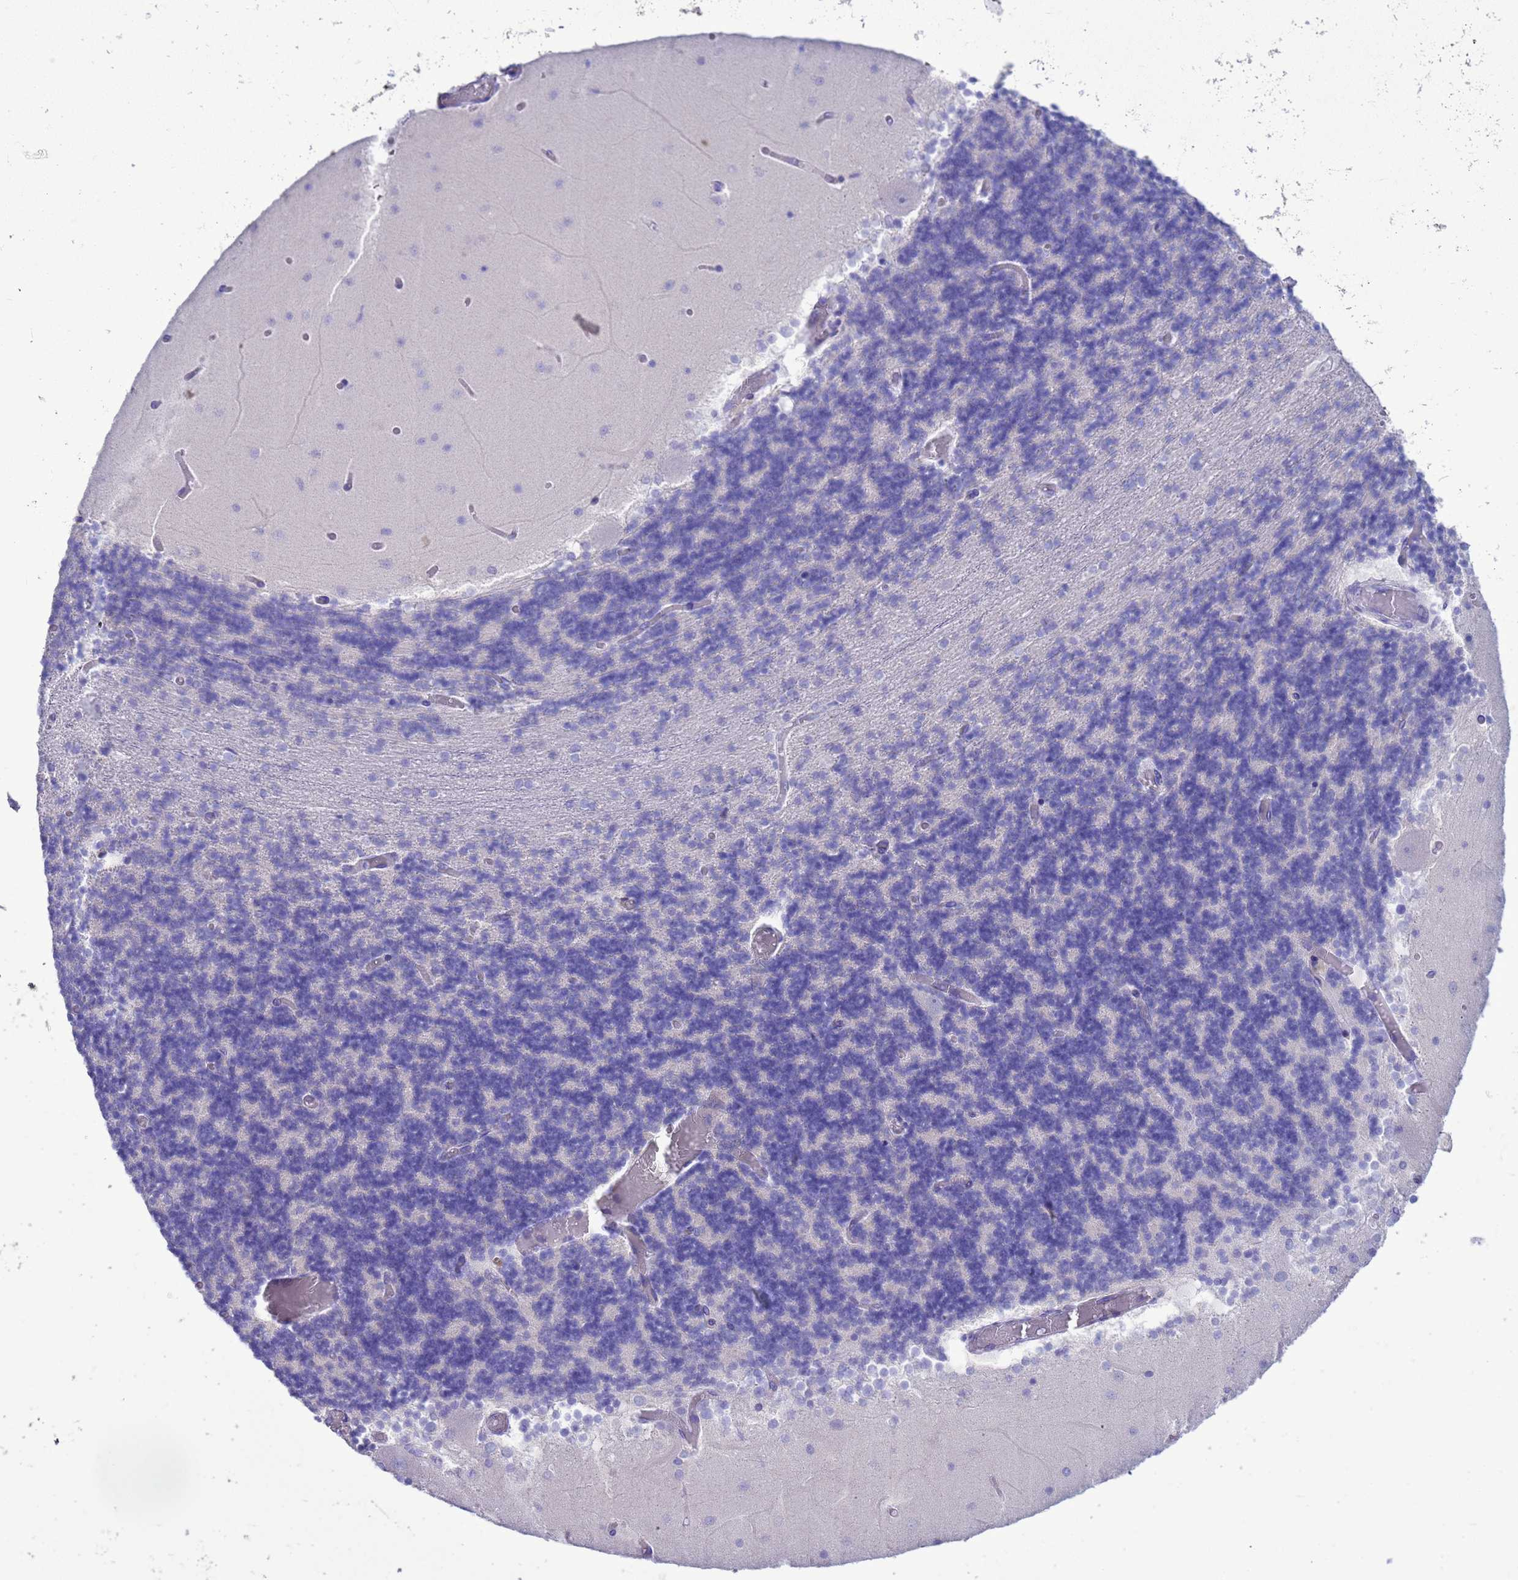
{"staining": {"intensity": "negative", "quantity": "none", "location": "none"}, "tissue": "cerebellum", "cell_type": "Cells in granular layer", "image_type": "normal", "snomed": [{"axis": "morphology", "description": "Normal tissue, NOS"}, {"axis": "topography", "description": "Cerebellum"}], "caption": "Immunohistochemistry (IHC) image of unremarkable cerebellum: human cerebellum stained with DAB exhibits no significant protein expression in cells in granular layer.", "gene": "GSTM1", "patient": {"sex": "female", "age": 28}}